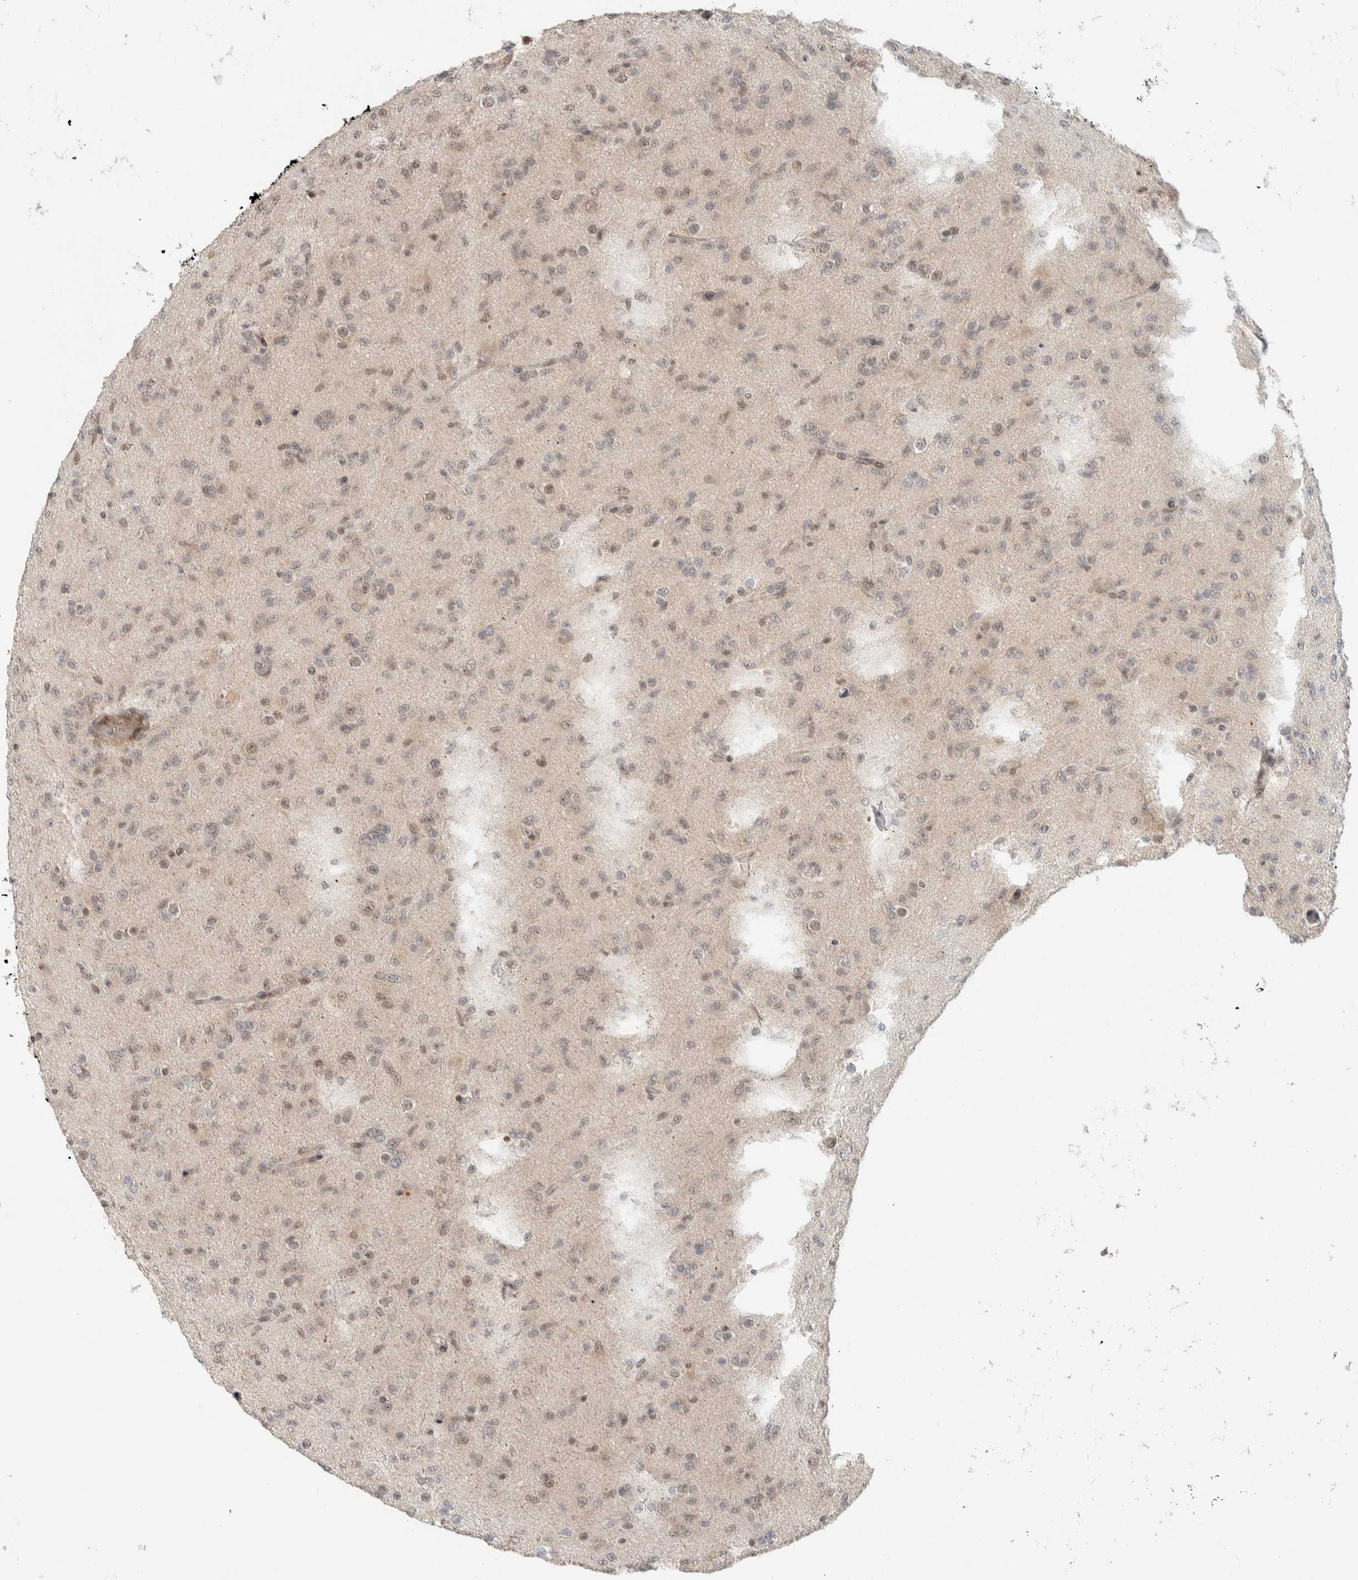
{"staining": {"intensity": "moderate", "quantity": "25%-75%", "location": "nuclear"}, "tissue": "glioma", "cell_type": "Tumor cells", "image_type": "cancer", "snomed": [{"axis": "morphology", "description": "Glioma, malignant, Low grade"}, {"axis": "topography", "description": "Brain"}], "caption": "IHC histopathology image of neoplastic tissue: glioma stained using immunohistochemistry shows medium levels of moderate protein expression localized specifically in the nuclear of tumor cells, appearing as a nuclear brown color.", "gene": "ZBTB2", "patient": {"sex": "male", "age": 65}}